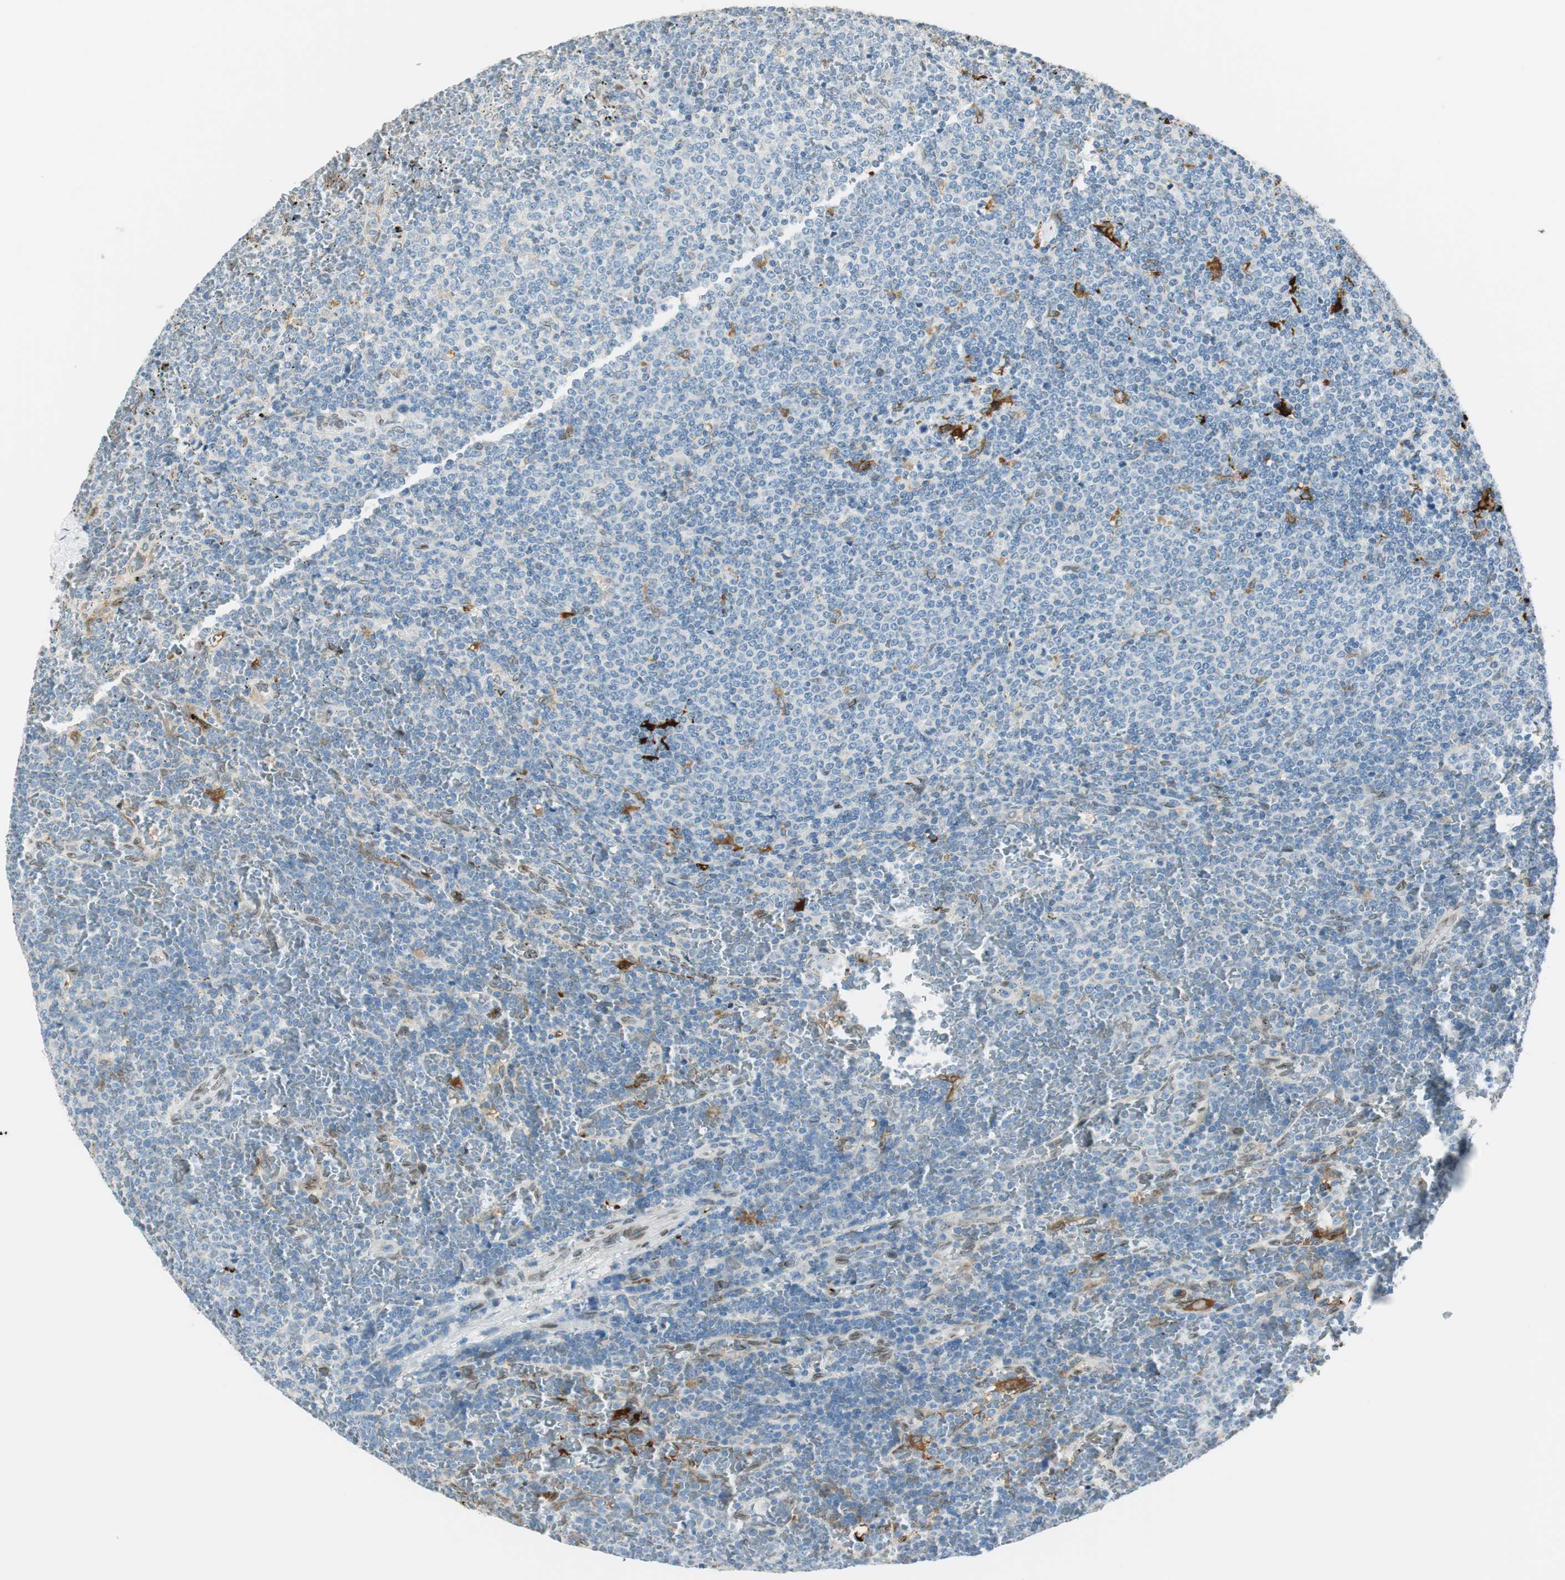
{"staining": {"intensity": "negative", "quantity": "none", "location": "none"}, "tissue": "lymphoma", "cell_type": "Tumor cells", "image_type": "cancer", "snomed": [{"axis": "morphology", "description": "Malignant lymphoma, non-Hodgkin's type, Low grade"}, {"axis": "topography", "description": "Spleen"}], "caption": "DAB immunohistochemical staining of human malignant lymphoma, non-Hodgkin's type (low-grade) reveals no significant staining in tumor cells.", "gene": "TMEM260", "patient": {"sex": "female", "age": 77}}